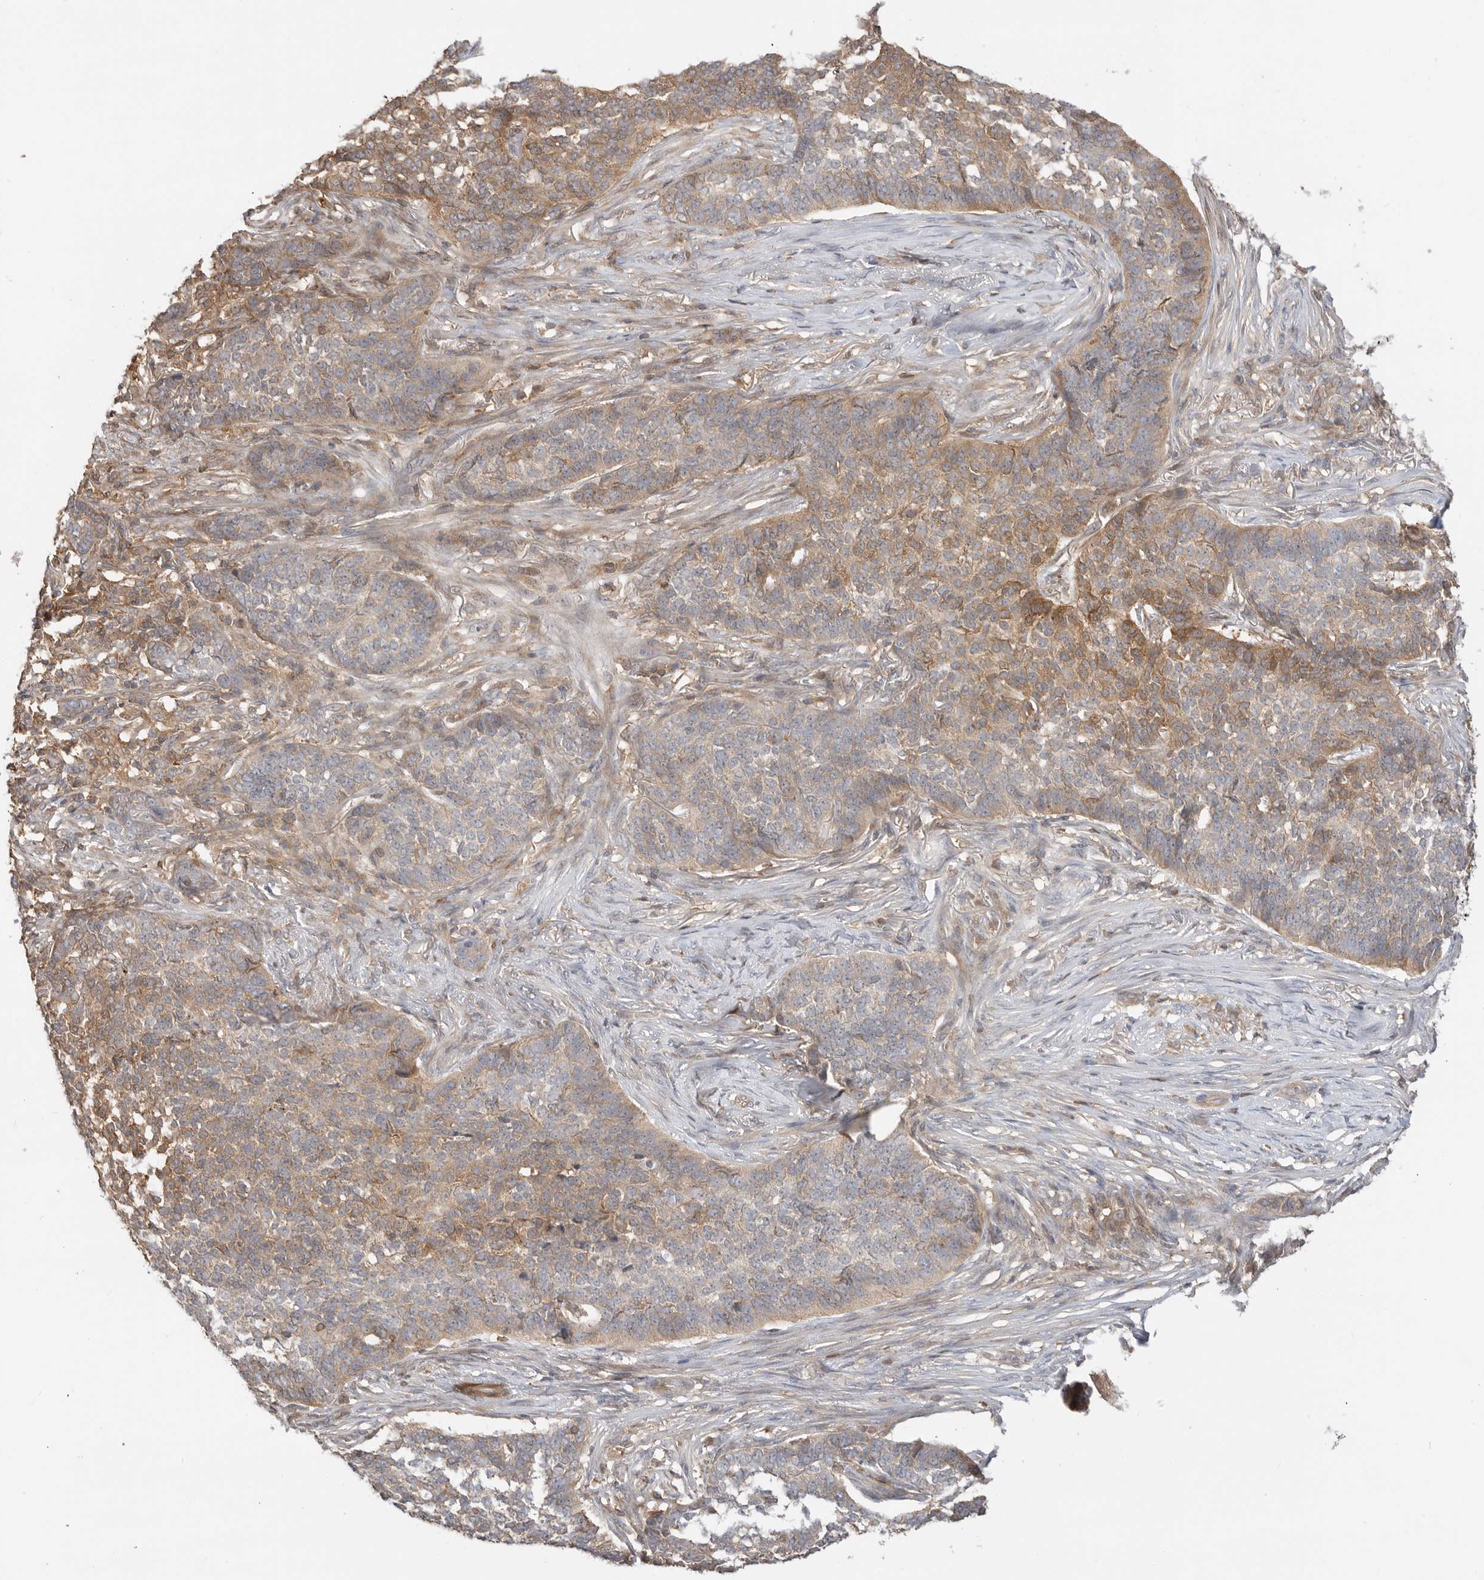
{"staining": {"intensity": "moderate", "quantity": "25%-75%", "location": "cytoplasmic/membranous"}, "tissue": "skin cancer", "cell_type": "Tumor cells", "image_type": "cancer", "snomed": [{"axis": "morphology", "description": "Basal cell carcinoma"}, {"axis": "topography", "description": "Skin"}], "caption": "This histopathology image exhibits immunohistochemistry (IHC) staining of skin cancer (basal cell carcinoma), with medium moderate cytoplasmic/membranous staining in approximately 25%-75% of tumor cells.", "gene": "CLDN12", "patient": {"sex": "male", "age": 85}}